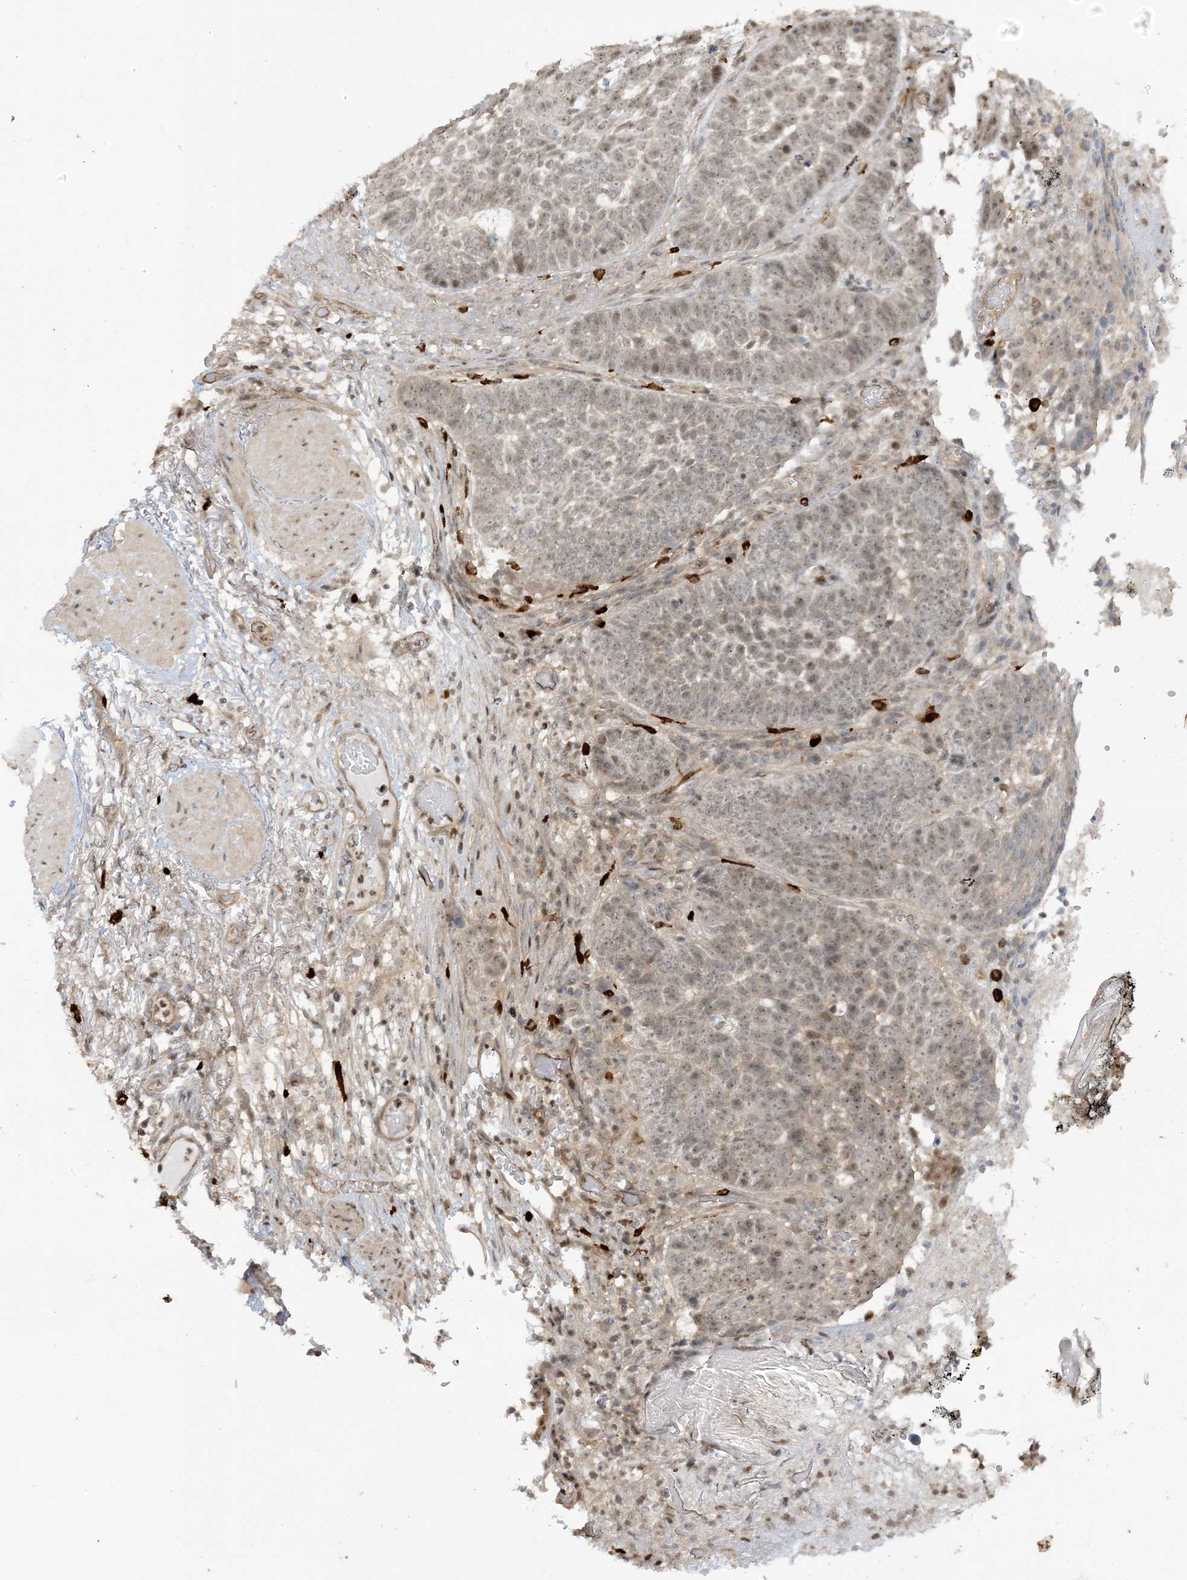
{"staining": {"intensity": "weak", "quantity": "25%-75%", "location": "nuclear"}, "tissue": "skin cancer", "cell_type": "Tumor cells", "image_type": "cancer", "snomed": [{"axis": "morphology", "description": "Normal tissue, NOS"}, {"axis": "morphology", "description": "Basal cell carcinoma"}, {"axis": "topography", "description": "Skin"}], "caption": "Tumor cells show low levels of weak nuclear staining in about 25%-75% of cells in skin basal cell carcinoma. Using DAB (brown) and hematoxylin (blue) stains, captured at high magnification using brightfield microscopy.", "gene": "PPP1R7", "patient": {"sex": "male", "age": 64}}